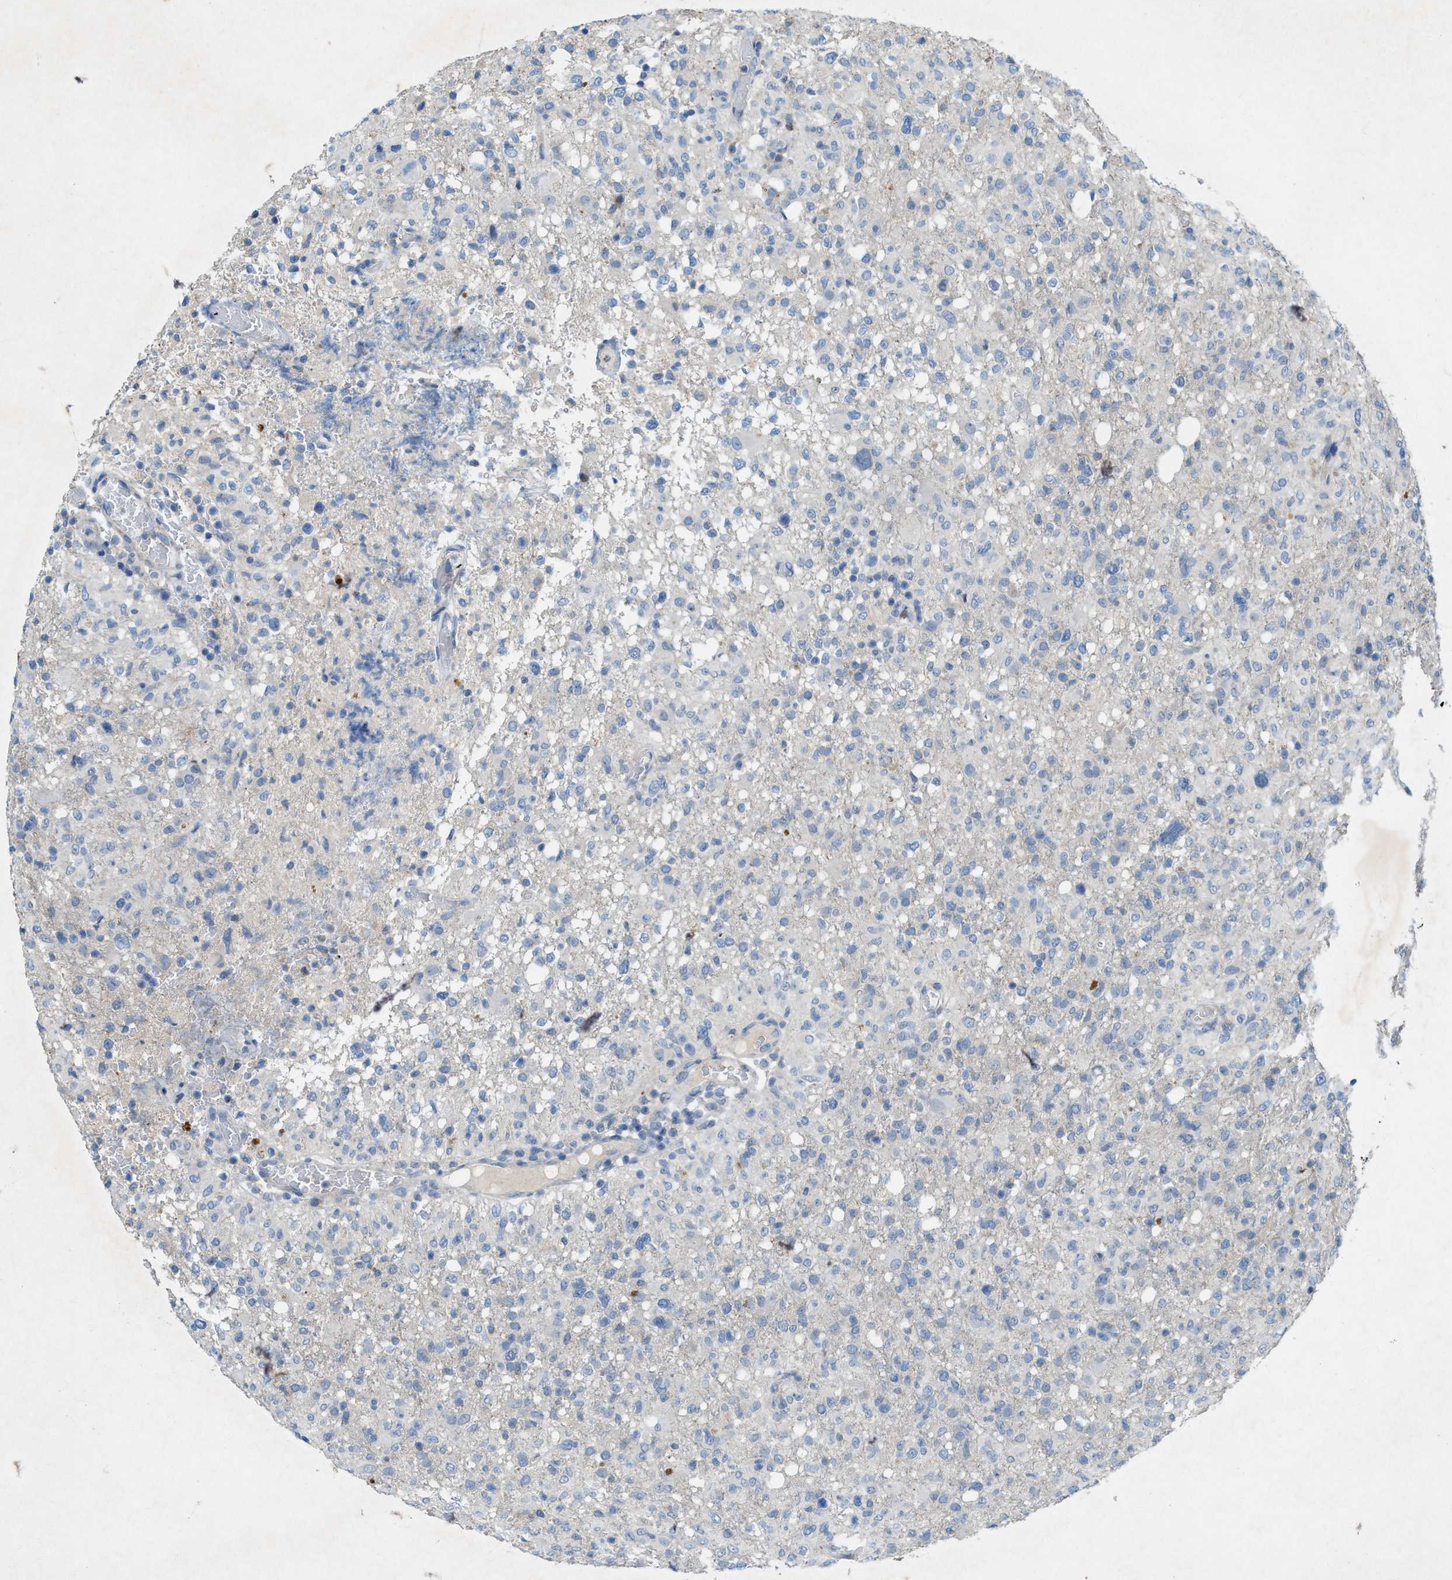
{"staining": {"intensity": "negative", "quantity": "none", "location": "none"}, "tissue": "glioma", "cell_type": "Tumor cells", "image_type": "cancer", "snomed": [{"axis": "morphology", "description": "Glioma, malignant, High grade"}, {"axis": "topography", "description": "Brain"}], "caption": "IHC micrograph of human glioma stained for a protein (brown), which demonstrates no staining in tumor cells.", "gene": "URGCP", "patient": {"sex": "female", "age": 57}}